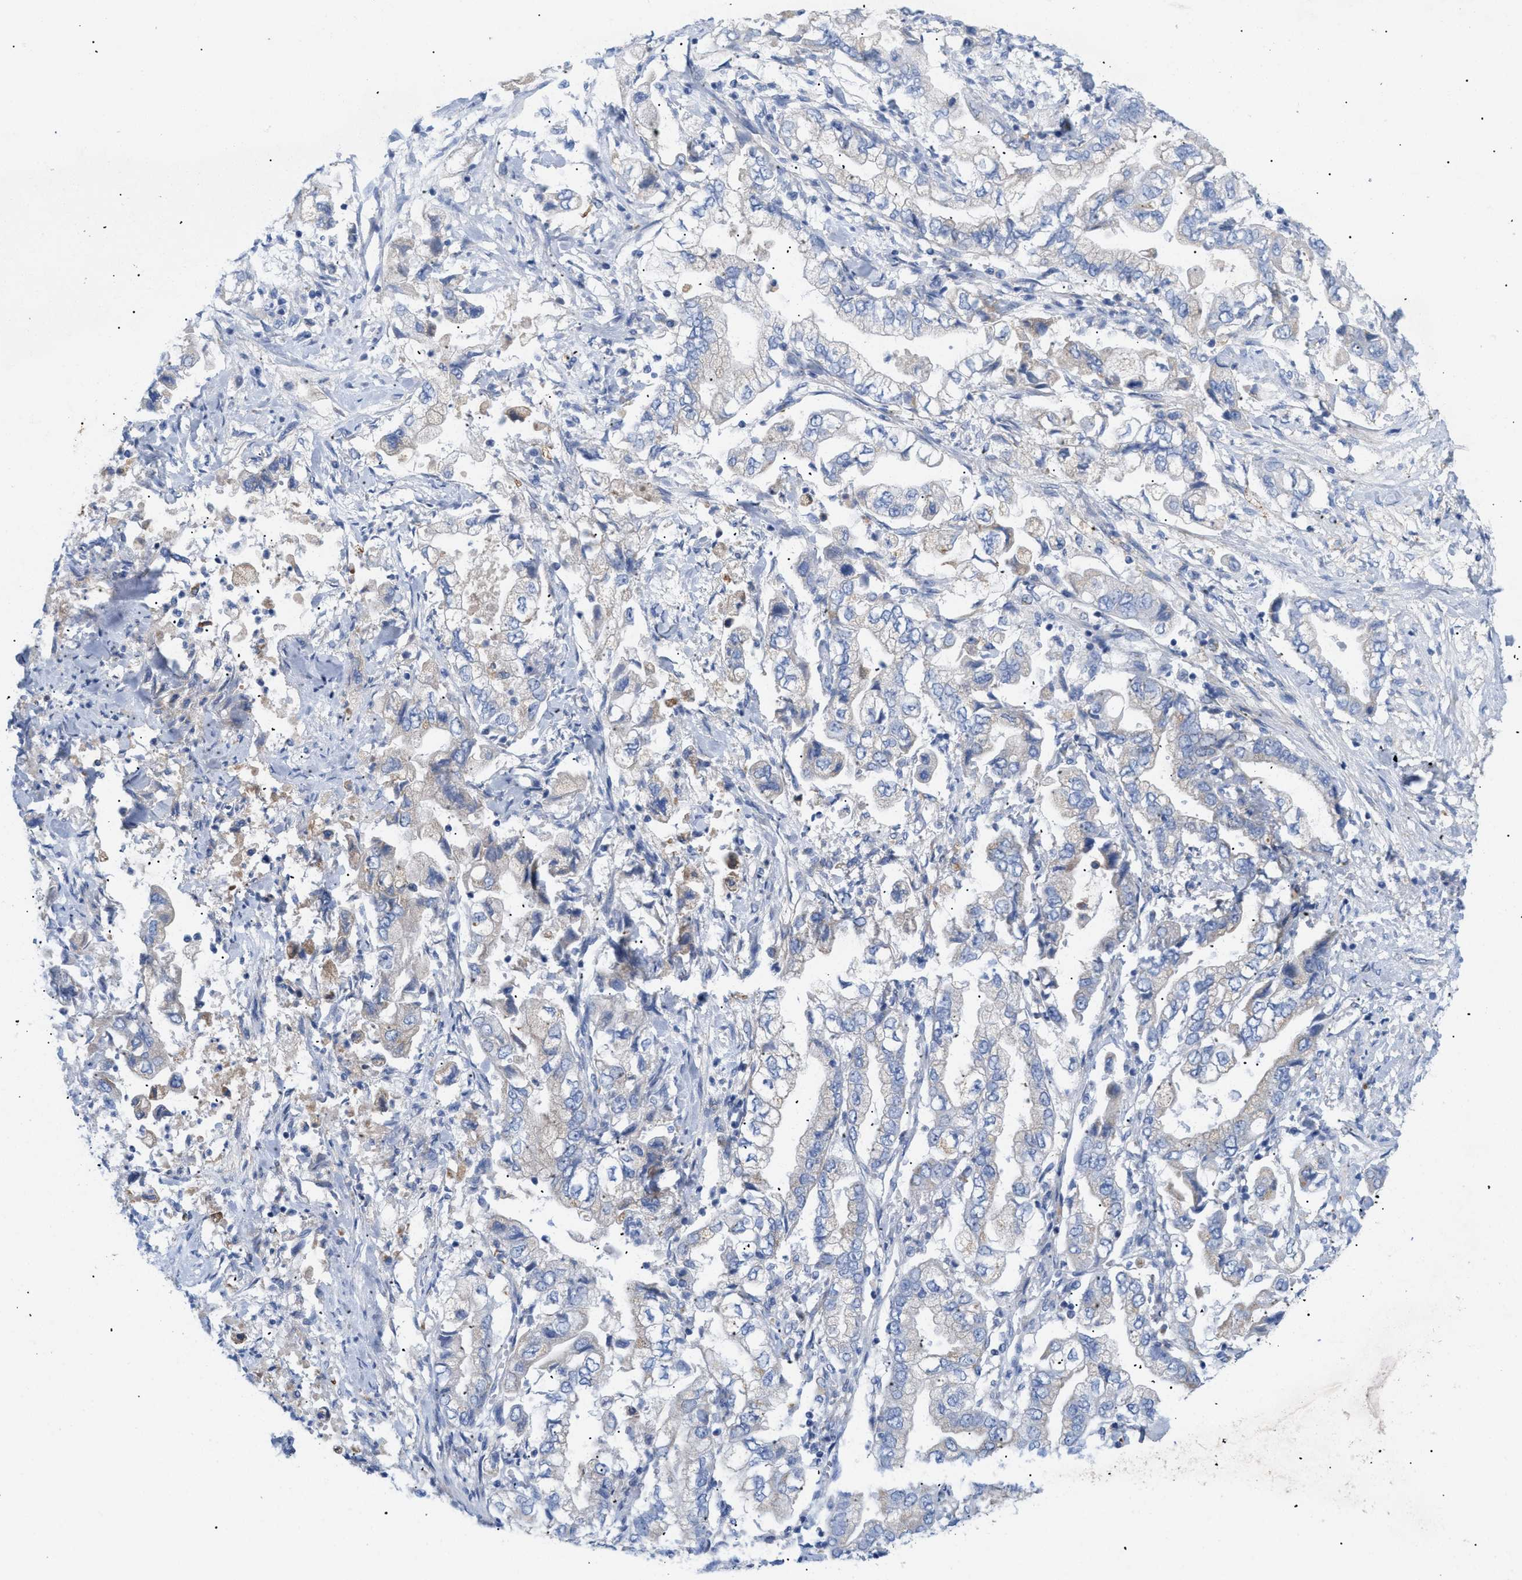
{"staining": {"intensity": "moderate", "quantity": "<25%", "location": "cytoplasmic/membranous"}, "tissue": "stomach cancer", "cell_type": "Tumor cells", "image_type": "cancer", "snomed": [{"axis": "morphology", "description": "Normal tissue, NOS"}, {"axis": "morphology", "description": "Adenocarcinoma, NOS"}, {"axis": "topography", "description": "Stomach"}], "caption": "Tumor cells show moderate cytoplasmic/membranous staining in approximately <25% of cells in stomach cancer (adenocarcinoma).", "gene": "DRAM2", "patient": {"sex": "male", "age": 62}}